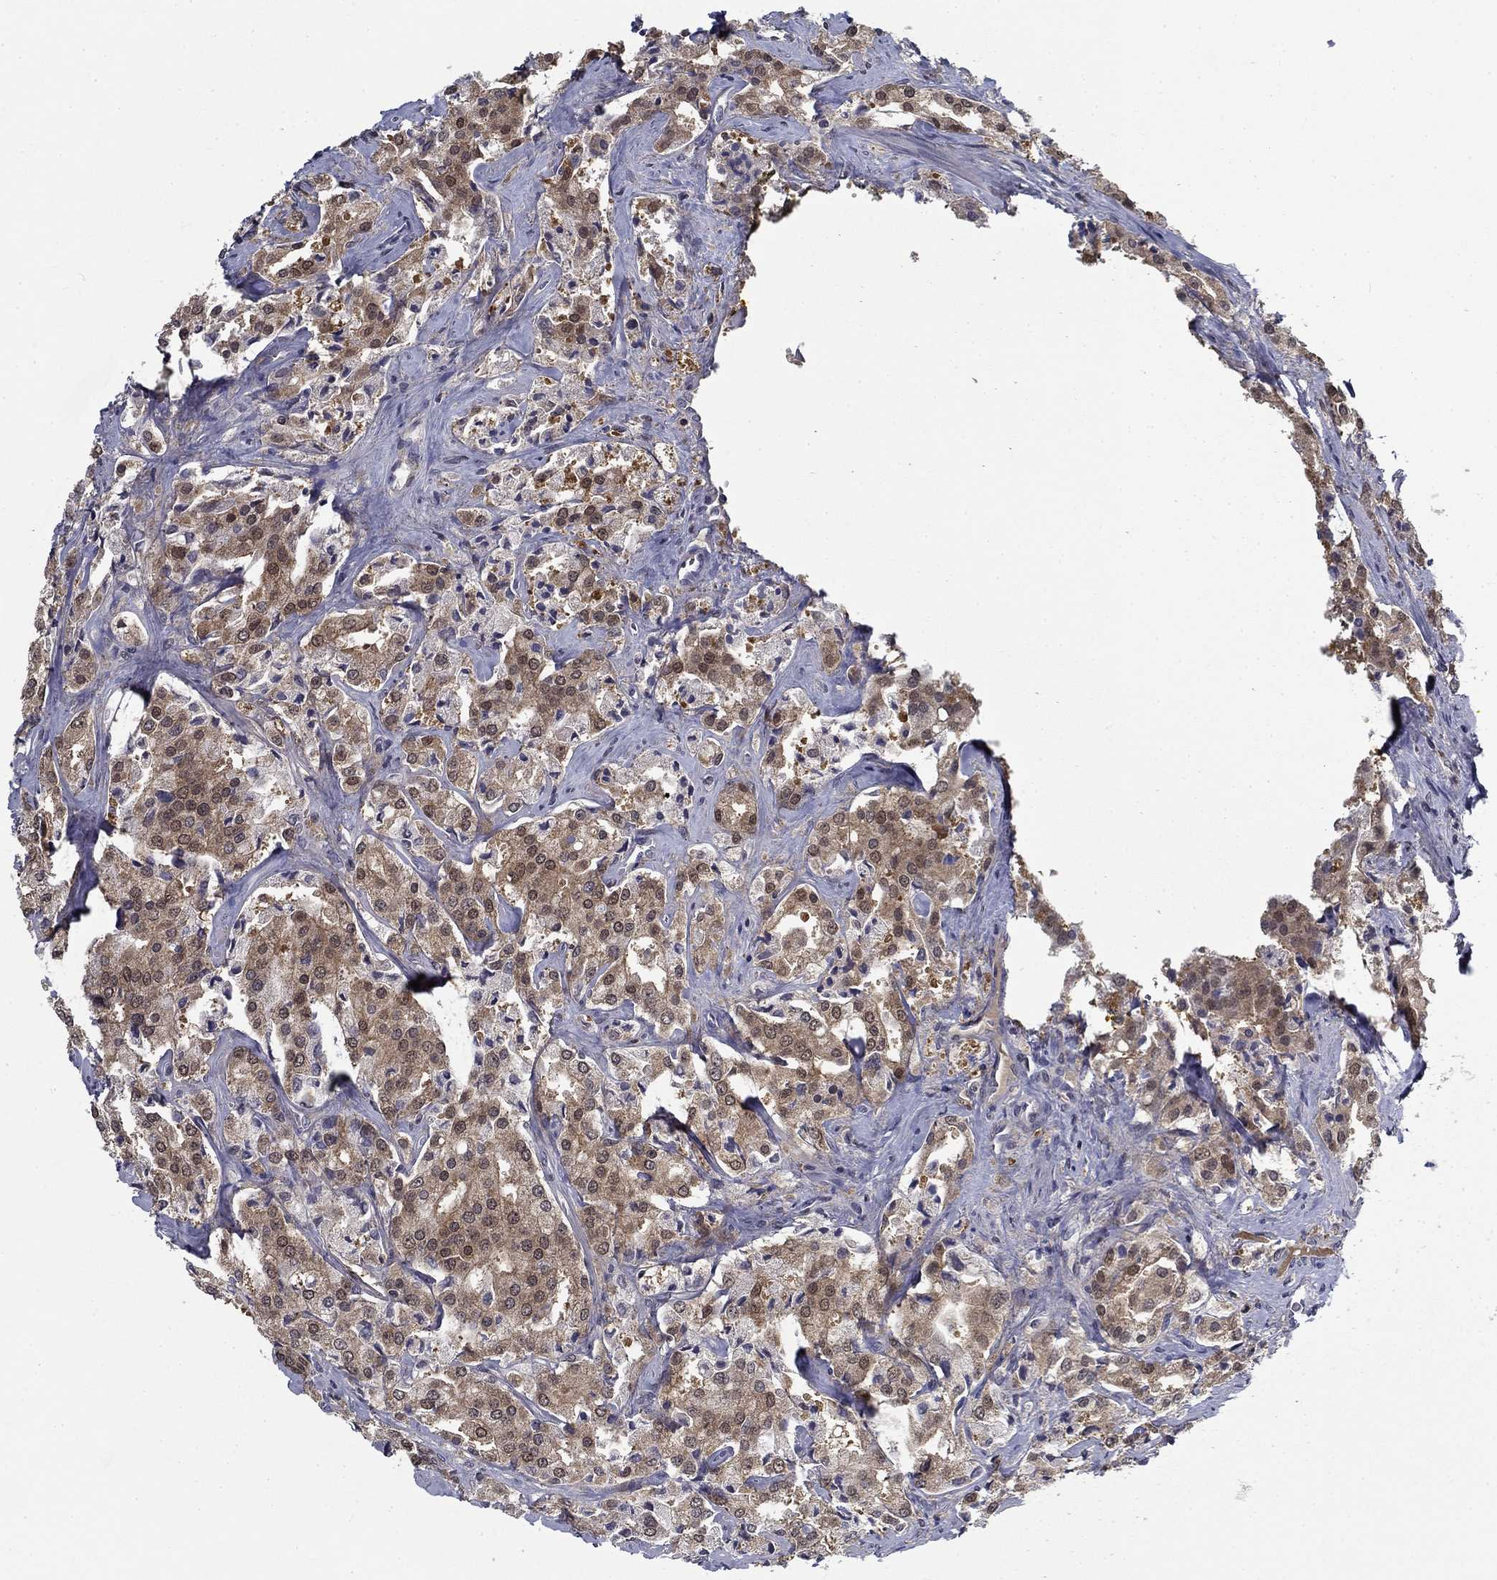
{"staining": {"intensity": "weak", "quantity": "25%-75%", "location": "cytoplasmic/membranous"}, "tissue": "prostate cancer", "cell_type": "Tumor cells", "image_type": "cancer", "snomed": [{"axis": "morphology", "description": "Adenocarcinoma, NOS"}, {"axis": "topography", "description": "Prostate"}], "caption": "Immunohistochemistry (DAB) staining of adenocarcinoma (prostate) demonstrates weak cytoplasmic/membranous protein staining in approximately 25%-75% of tumor cells. (DAB (3,3'-diaminobenzidine) IHC, brown staining for protein, blue staining for nuclei).", "gene": "NIT2", "patient": {"sex": "male", "age": 66}}